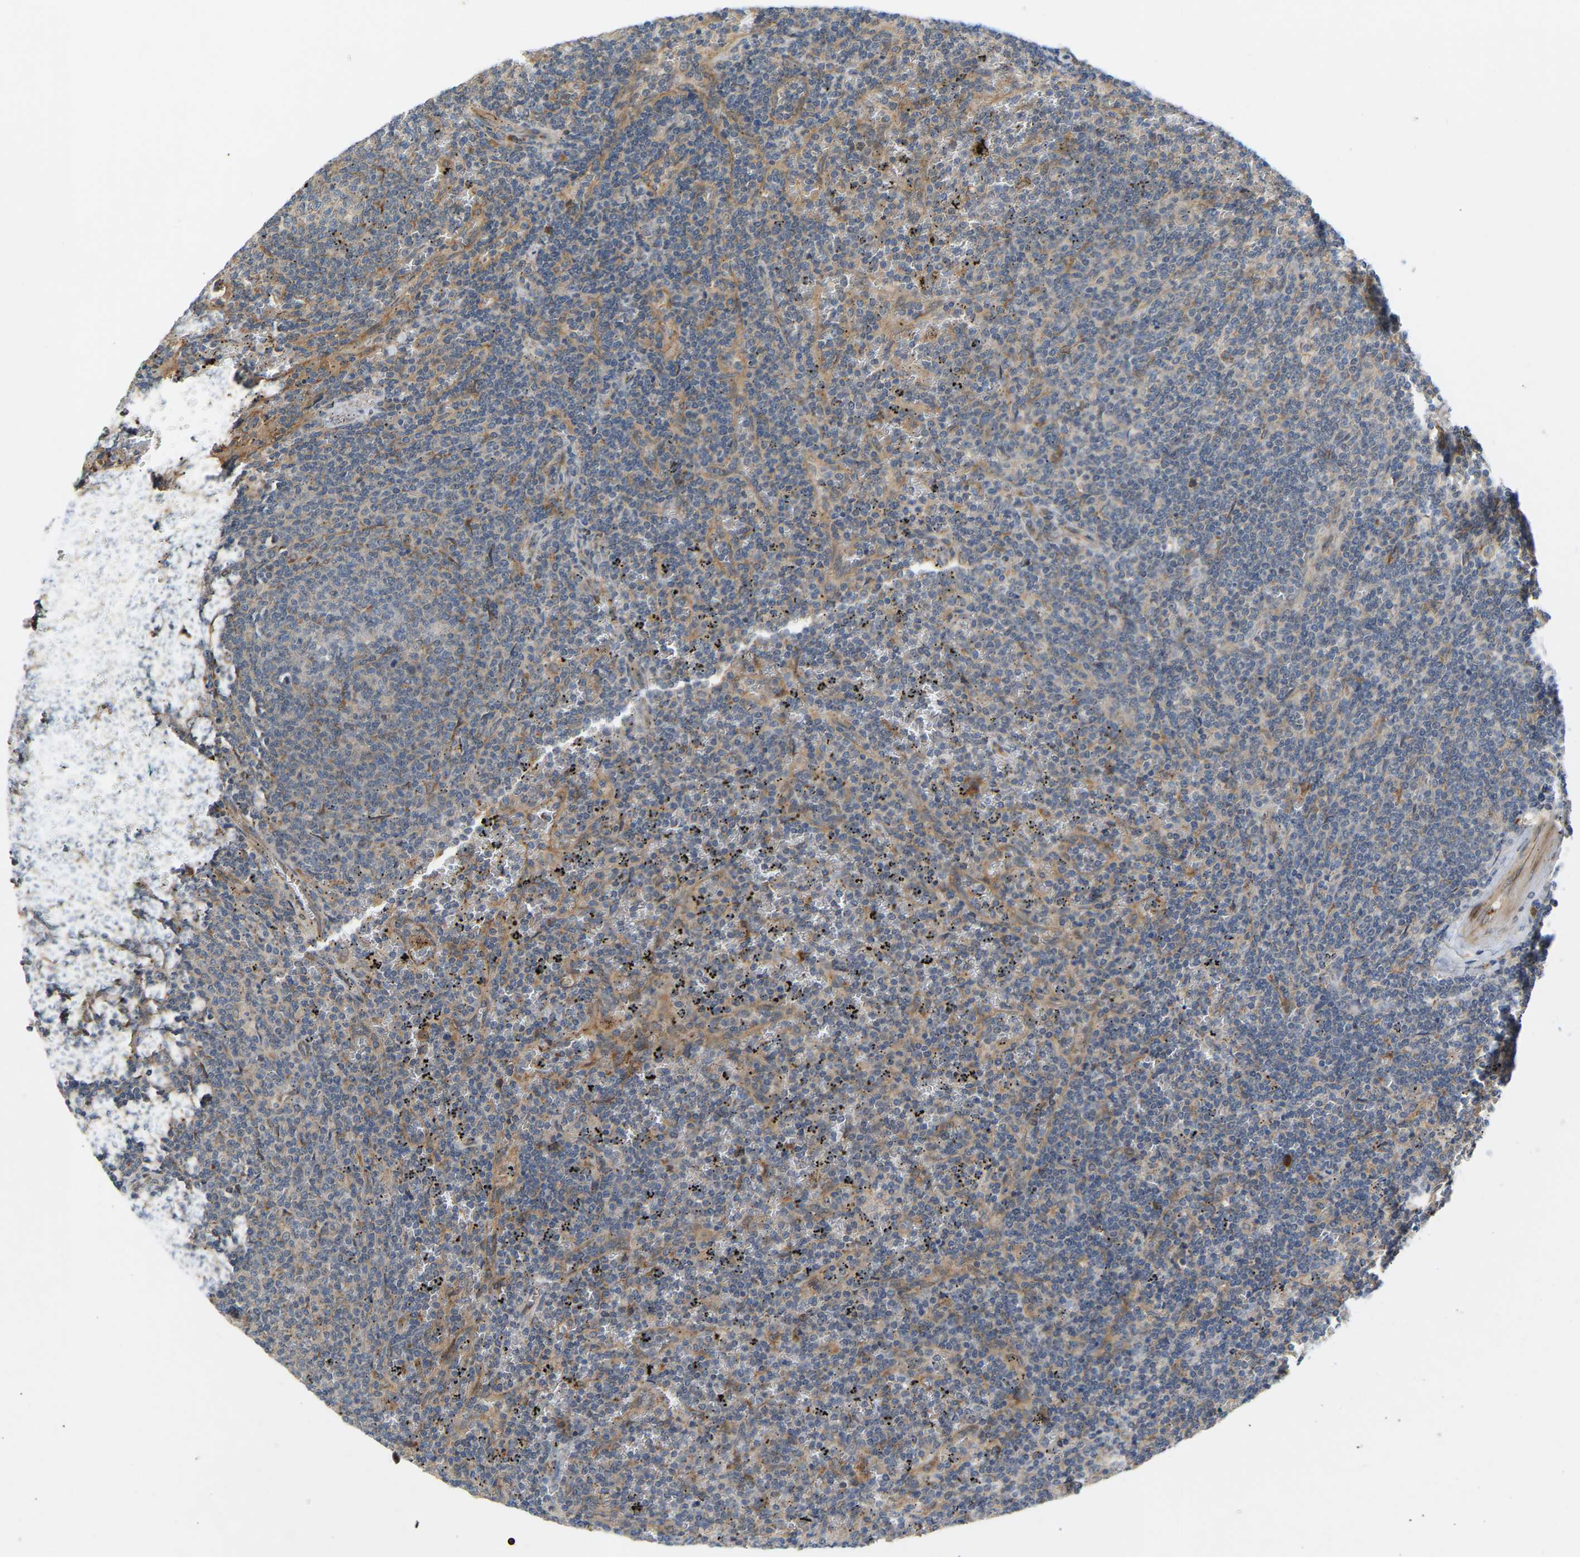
{"staining": {"intensity": "negative", "quantity": "none", "location": "none"}, "tissue": "lymphoma", "cell_type": "Tumor cells", "image_type": "cancer", "snomed": [{"axis": "morphology", "description": "Malignant lymphoma, non-Hodgkin's type, Low grade"}, {"axis": "topography", "description": "Spleen"}], "caption": "High power microscopy photomicrograph of an immunohistochemistry (IHC) histopathology image of low-grade malignant lymphoma, non-Hodgkin's type, revealing no significant expression in tumor cells.", "gene": "PTCD1", "patient": {"sex": "female", "age": 50}}